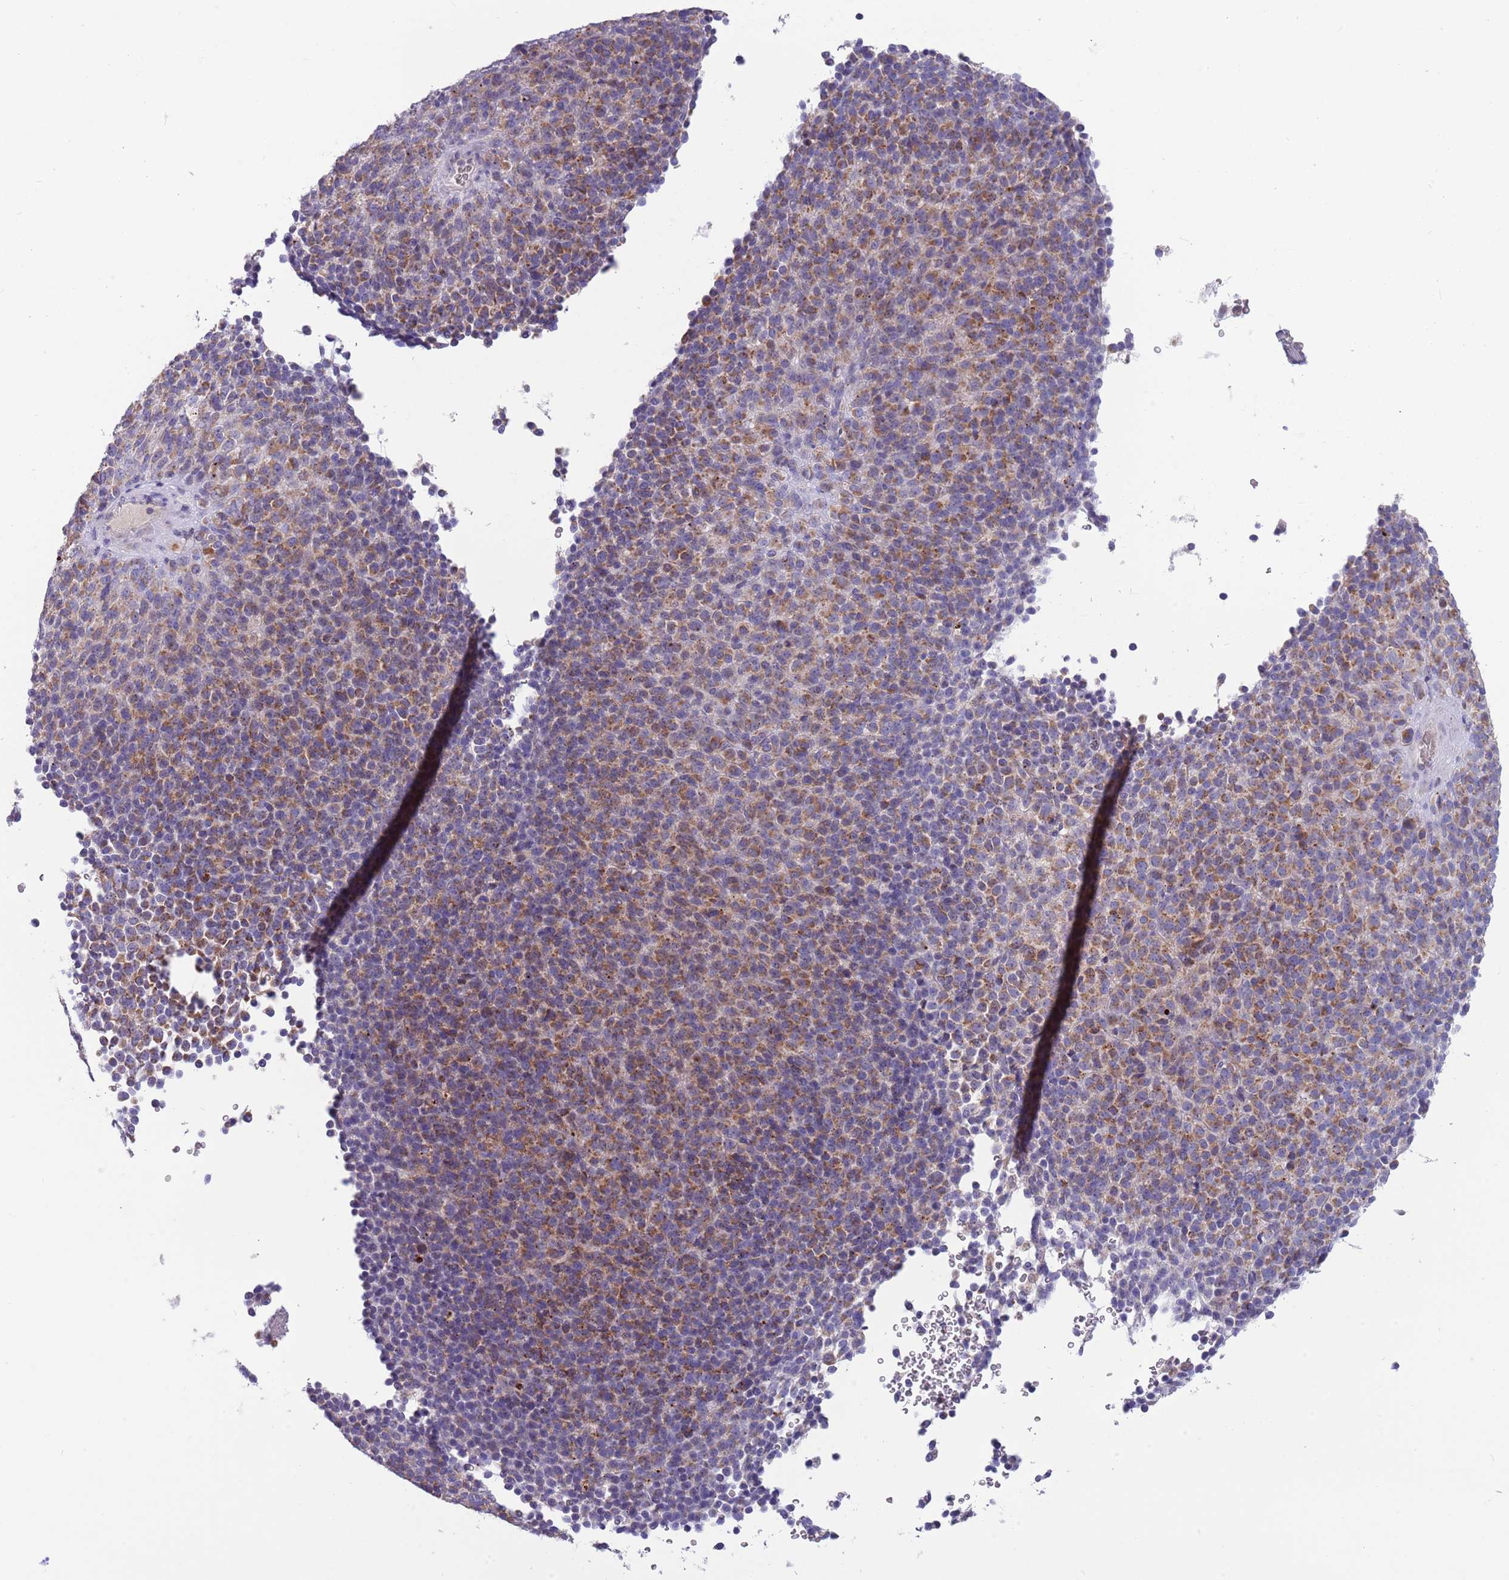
{"staining": {"intensity": "moderate", "quantity": "25%-75%", "location": "cytoplasmic/membranous"}, "tissue": "melanoma", "cell_type": "Tumor cells", "image_type": "cancer", "snomed": [{"axis": "morphology", "description": "Malignant melanoma, Metastatic site"}, {"axis": "topography", "description": "Brain"}], "caption": "Tumor cells demonstrate moderate cytoplasmic/membranous positivity in approximately 25%-75% of cells in melanoma. Immunohistochemistry stains the protein in brown and the nuclei are stained blue.", "gene": "DDHD1", "patient": {"sex": "female", "age": 56}}